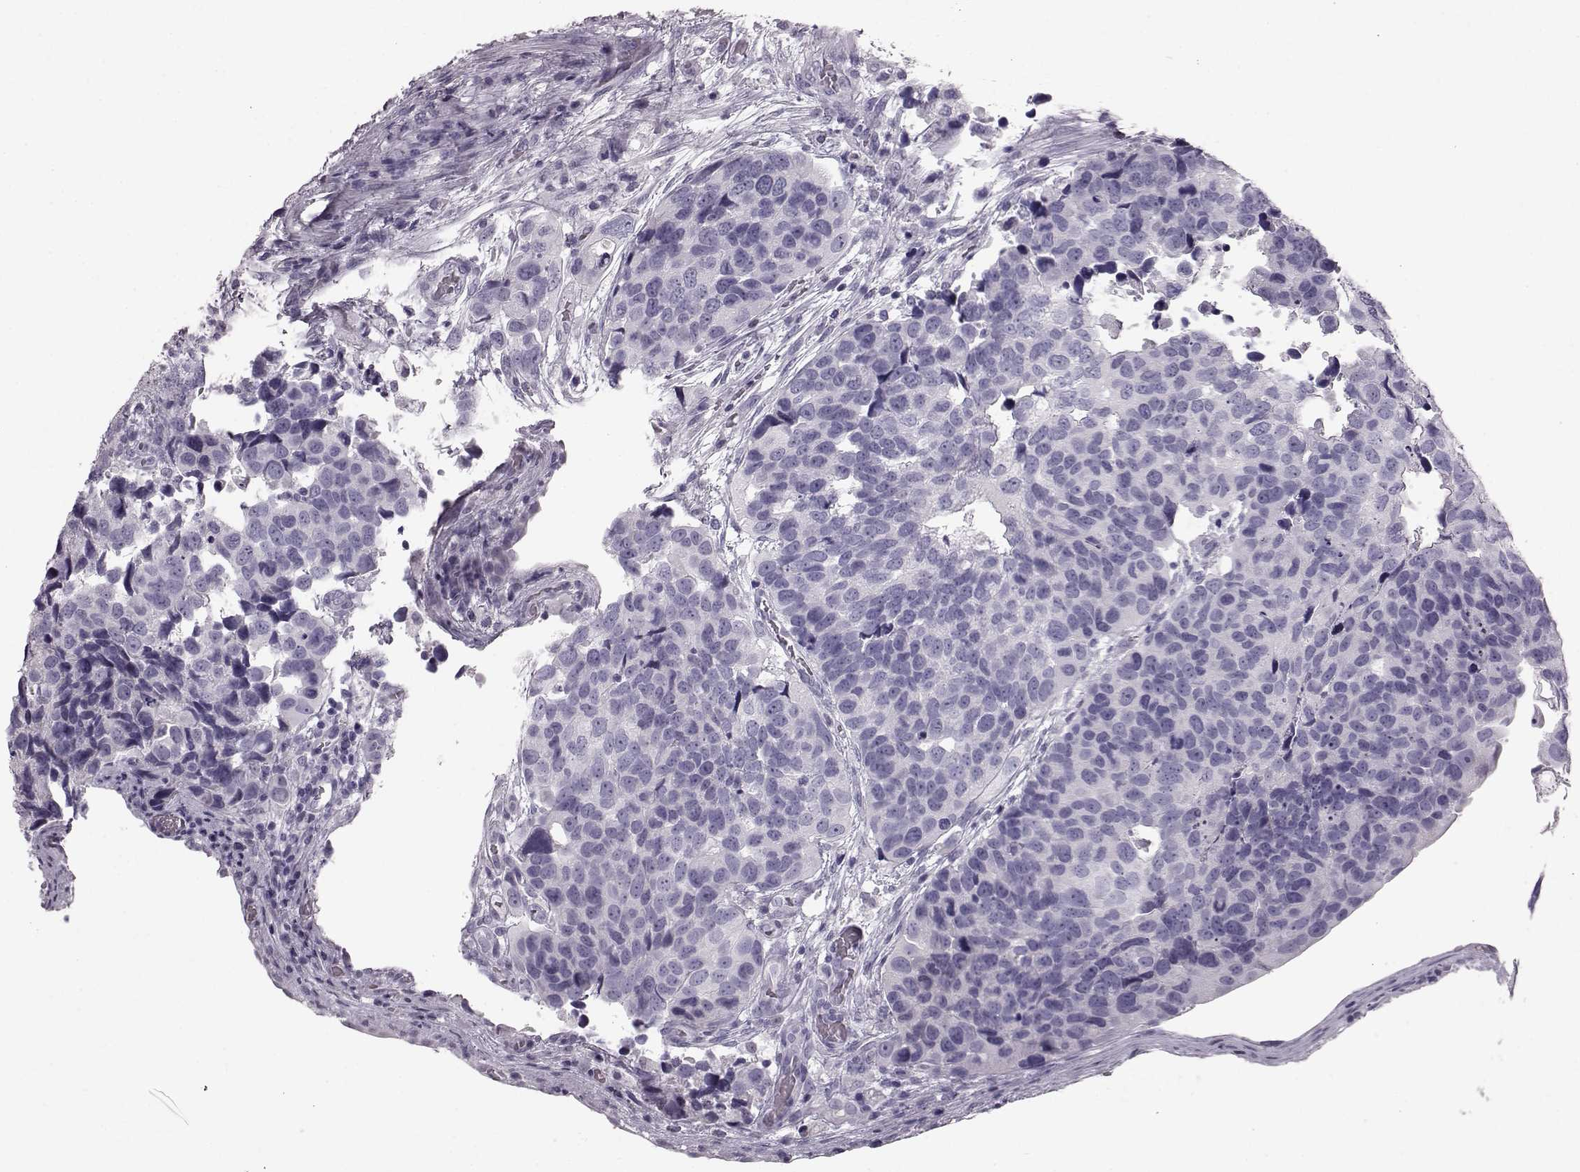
{"staining": {"intensity": "negative", "quantity": "none", "location": "none"}, "tissue": "urothelial cancer", "cell_type": "Tumor cells", "image_type": "cancer", "snomed": [{"axis": "morphology", "description": "Urothelial carcinoma, High grade"}, {"axis": "topography", "description": "Urinary bladder"}], "caption": "DAB immunohistochemical staining of urothelial carcinoma (high-grade) exhibits no significant staining in tumor cells.", "gene": "TCHHL1", "patient": {"sex": "male", "age": 60}}